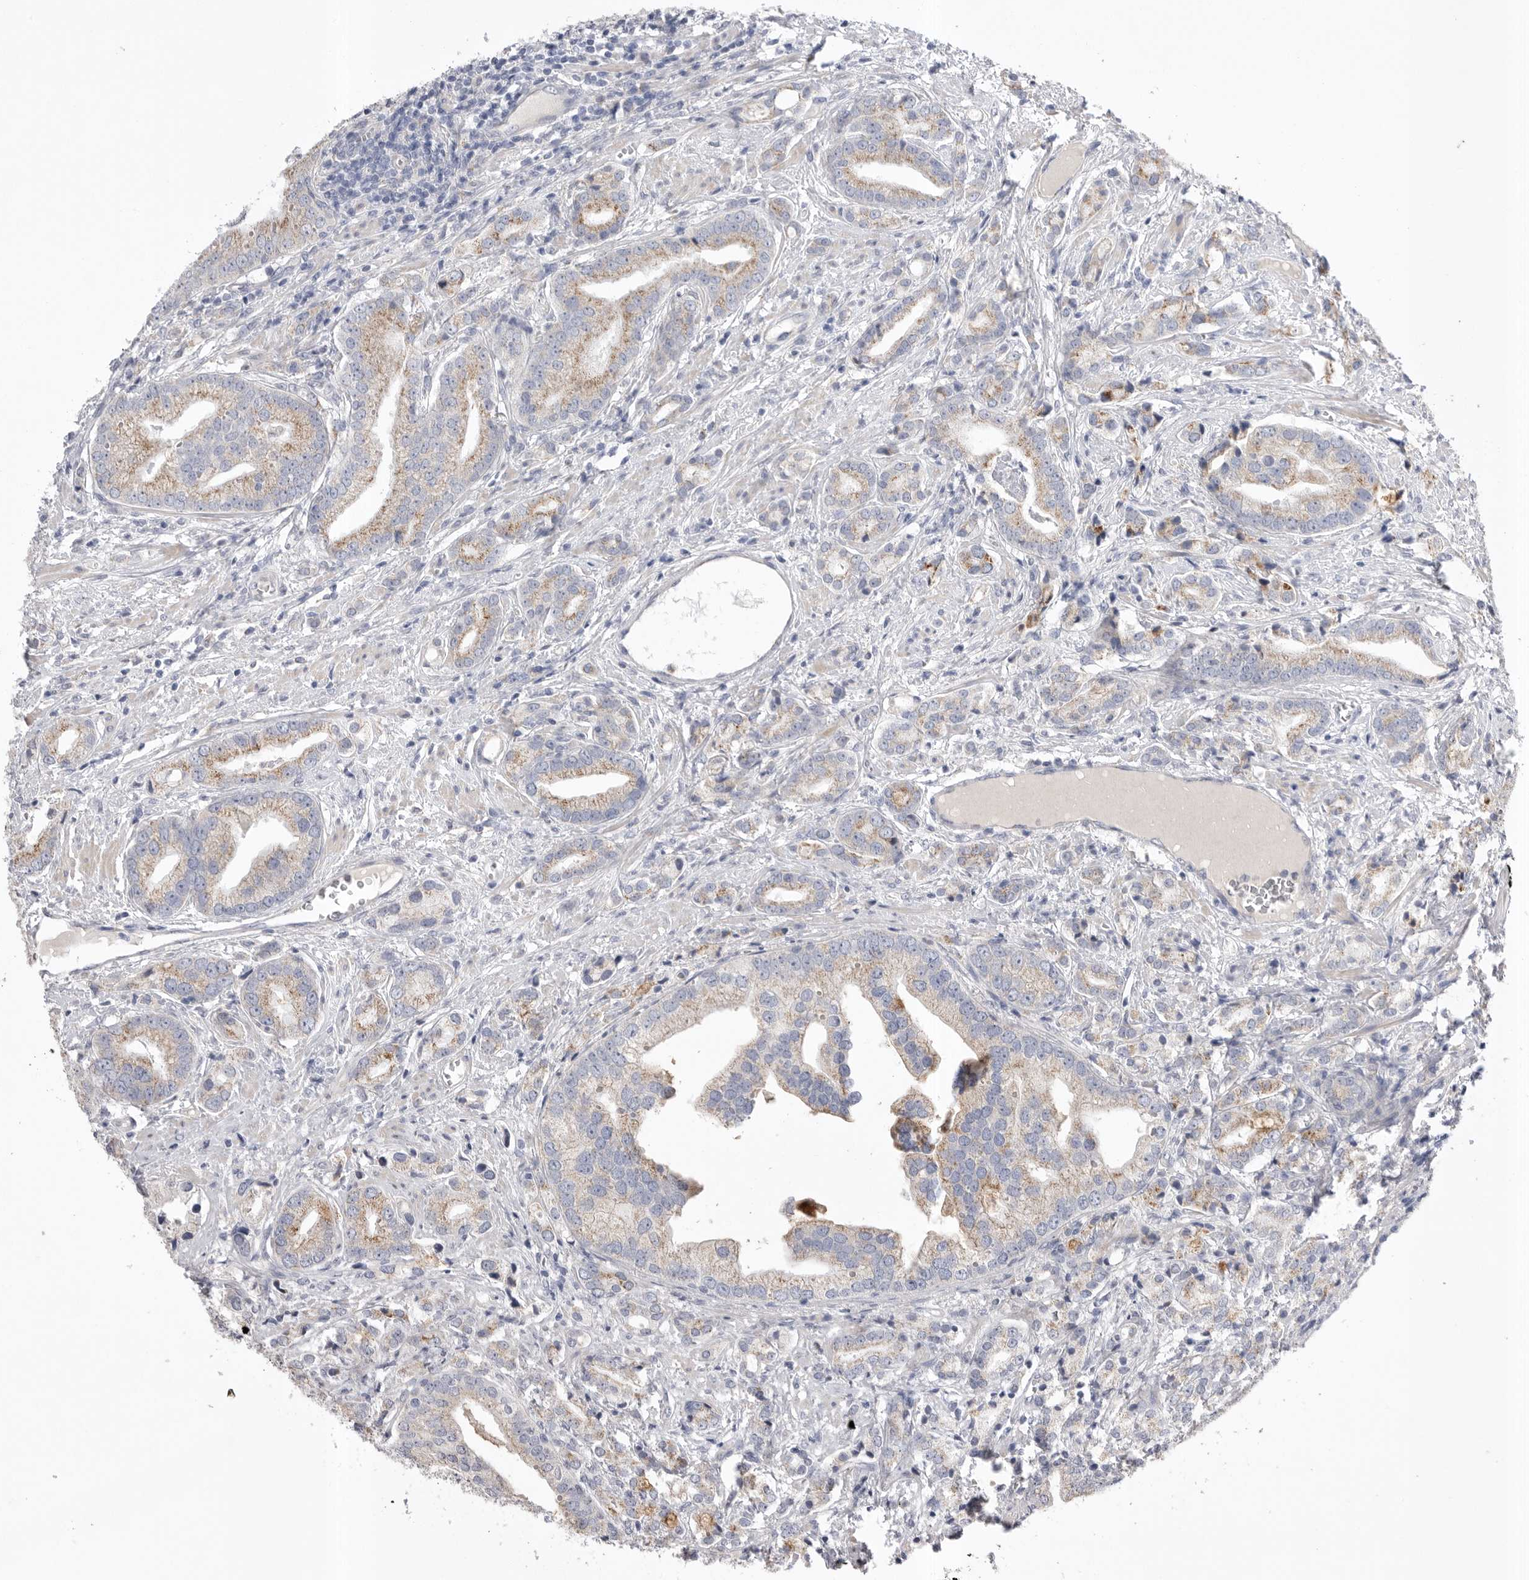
{"staining": {"intensity": "moderate", "quantity": "<25%", "location": "cytoplasmic/membranous"}, "tissue": "prostate cancer", "cell_type": "Tumor cells", "image_type": "cancer", "snomed": [{"axis": "morphology", "description": "Adenocarcinoma, High grade"}, {"axis": "topography", "description": "Prostate"}], "caption": "The photomicrograph demonstrates a brown stain indicating the presence of a protein in the cytoplasmic/membranous of tumor cells in prostate cancer (high-grade adenocarcinoma).", "gene": "CCDC126", "patient": {"sex": "male", "age": 57}}